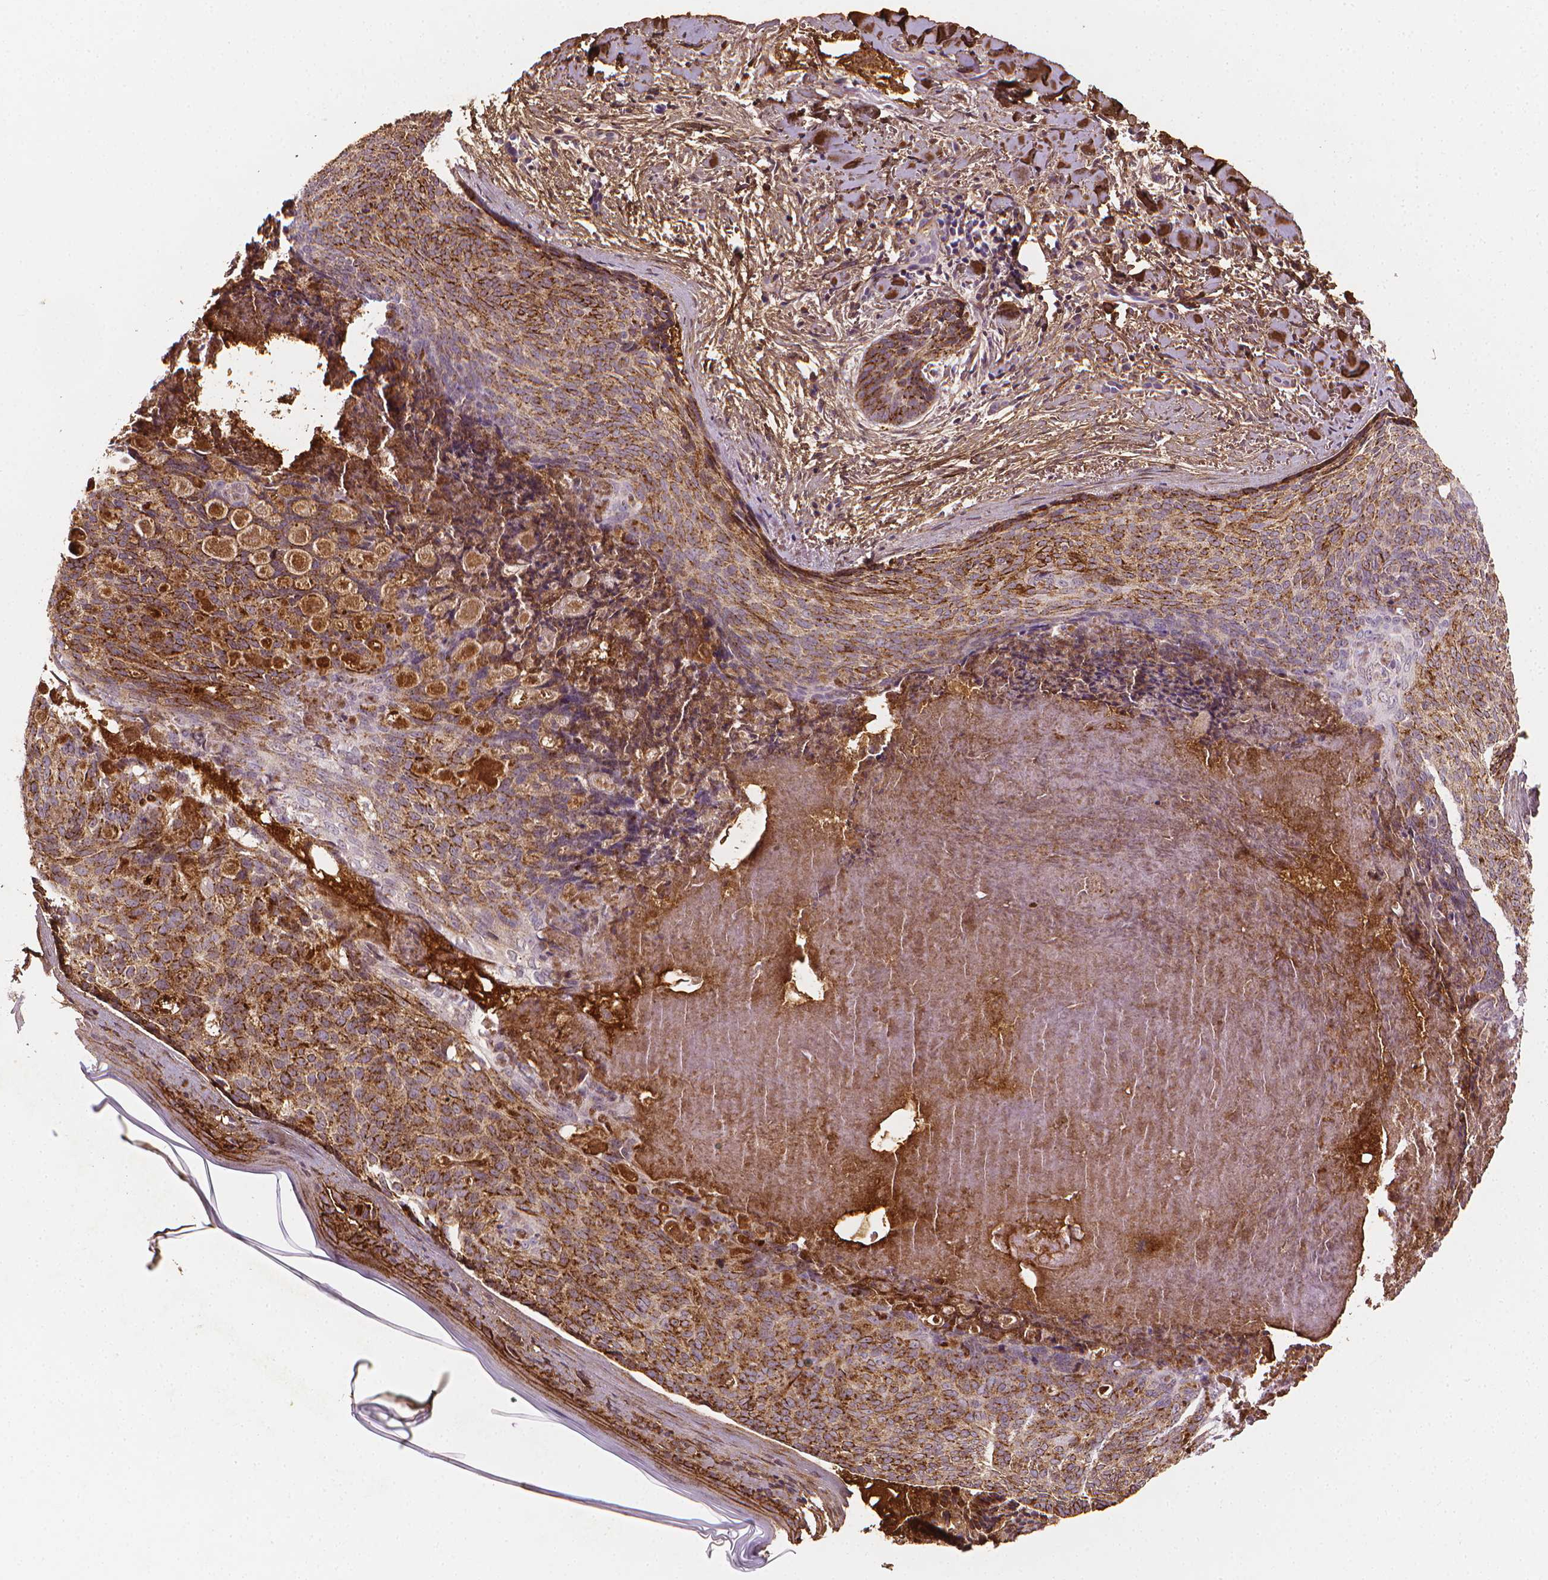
{"staining": {"intensity": "moderate", "quantity": "25%-75%", "location": "cytoplasmic/membranous"}, "tissue": "skin cancer", "cell_type": "Tumor cells", "image_type": "cancer", "snomed": [{"axis": "morphology", "description": "Basal cell carcinoma"}, {"axis": "topography", "description": "Skin"}], "caption": "A histopathology image of basal cell carcinoma (skin) stained for a protein shows moderate cytoplasmic/membranous brown staining in tumor cells.", "gene": "DCN", "patient": {"sex": "female", "age": 82}}